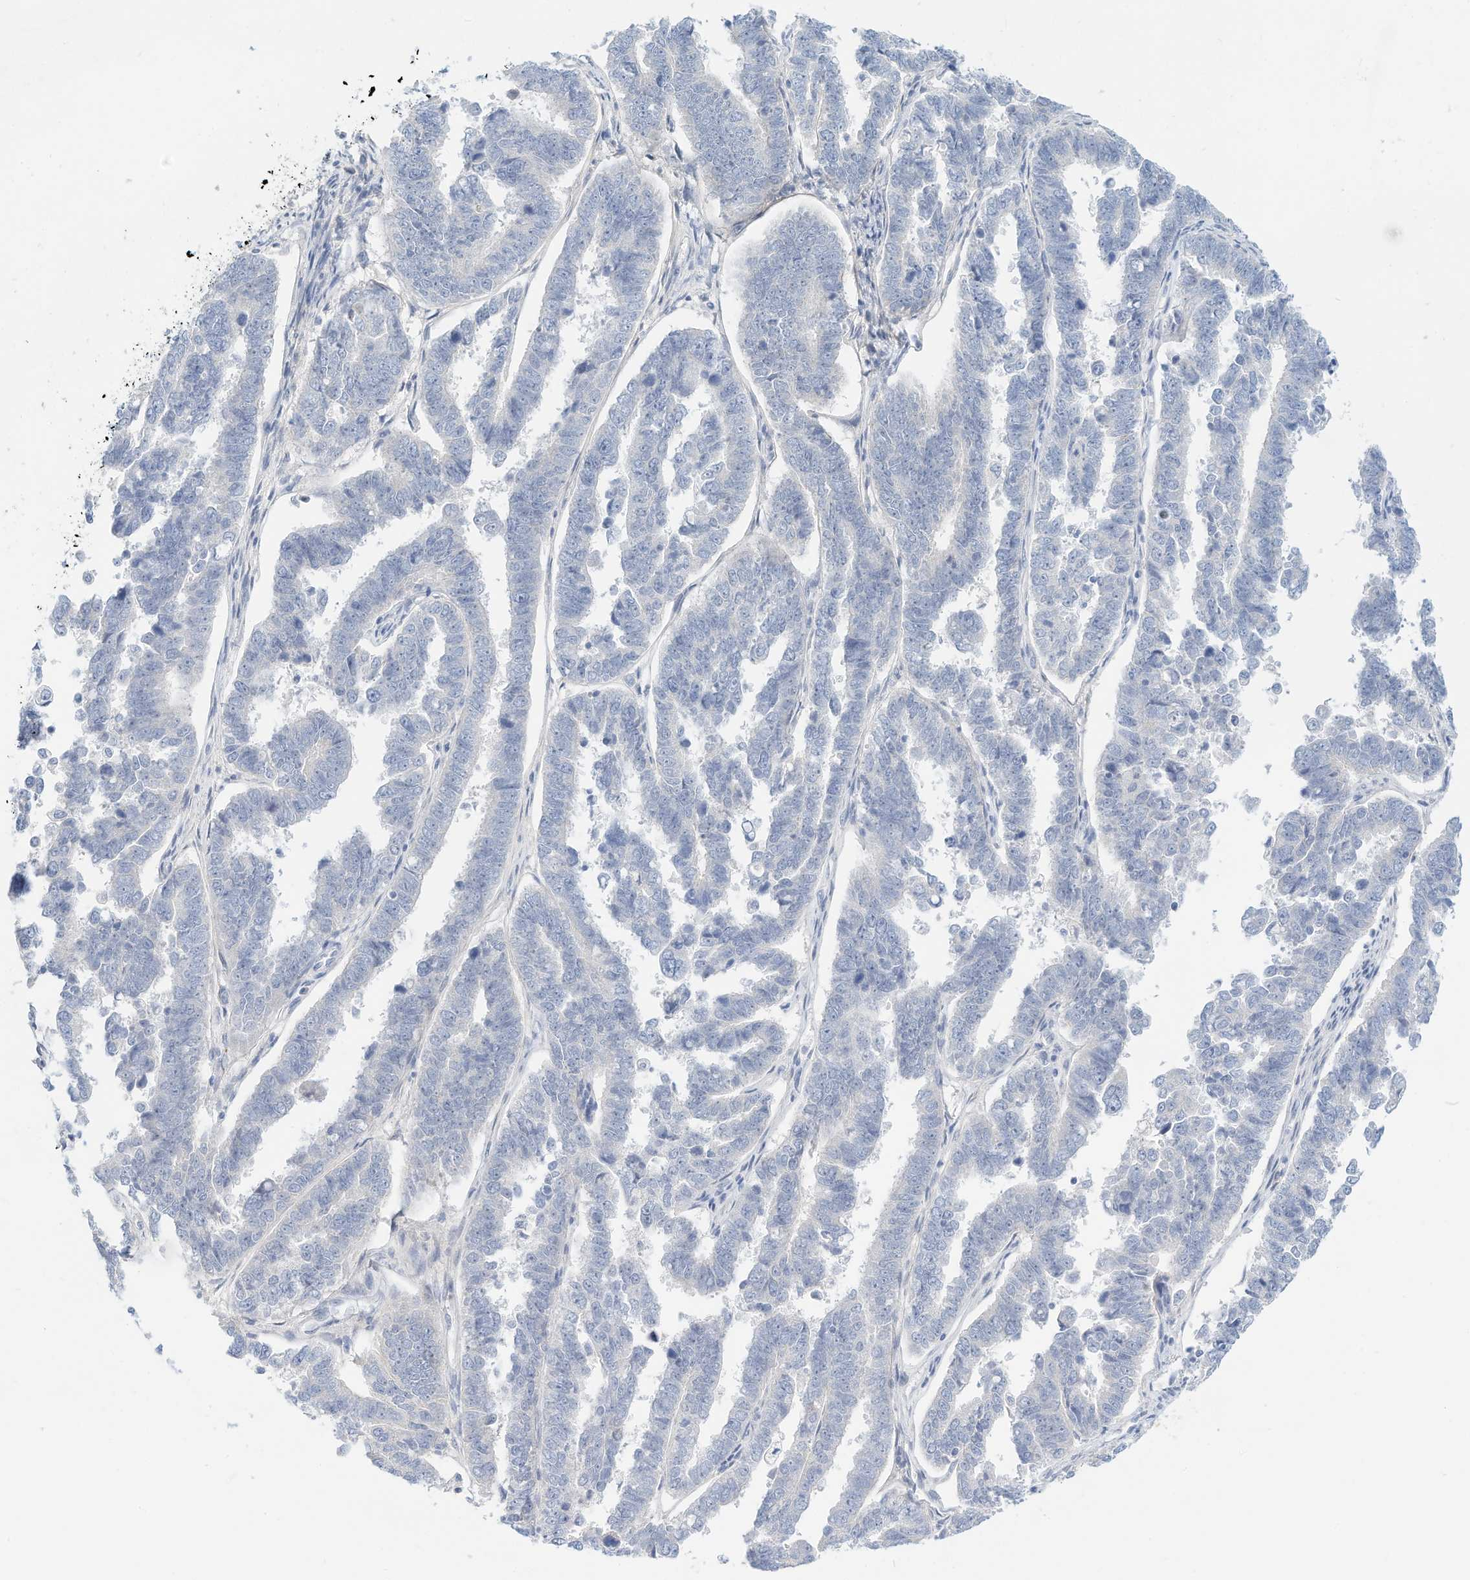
{"staining": {"intensity": "negative", "quantity": "none", "location": "none"}, "tissue": "endometrial cancer", "cell_type": "Tumor cells", "image_type": "cancer", "snomed": [{"axis": "morphology", "description": "Adenocarcinoma, NOS"}, {"axis": "topography", "description": "Endometrium"}], "caption": "IHC image of neoplastic tissue: adenocarcinoma (endometrial) stained with DAB demonstrates no significant protein staining in tumor cells.", "gene": "SPOCD1", "patient": {"sex": "female", "age": 75}}